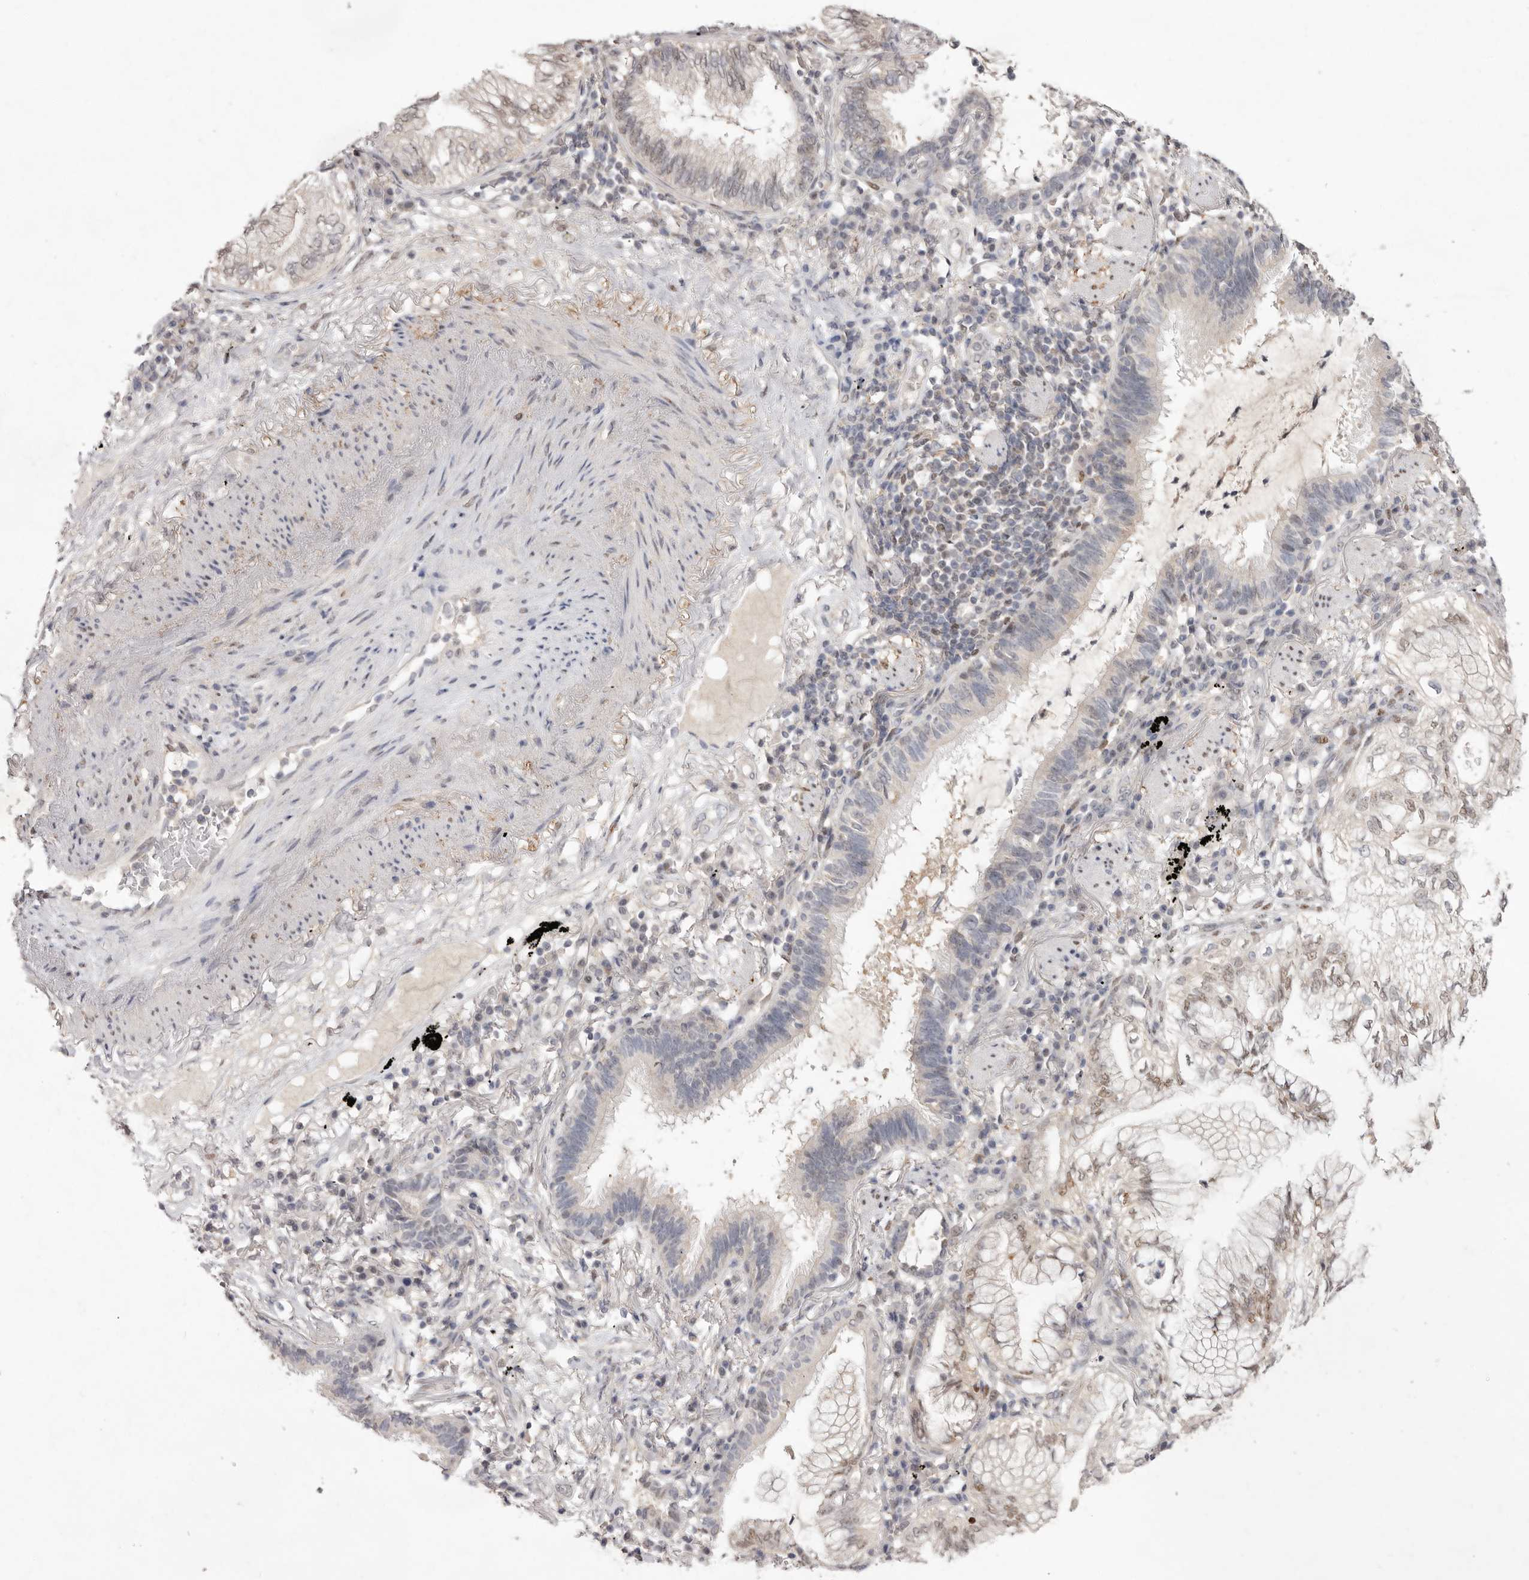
{"staining": {"intensity": "weak", "quantity": "25%-75%", "location": "nuclear"}, "tissue": "lung cancer", "cell_type": "Tumor cells", "image_type": "cancer", "snomed": [{"axis": "morphology", "description": "Adenocarcinoma, NOS"}, {"axis": "topography", "description": "Lung"}], "caption": "Adenocarcinoma (lung) tissue reveals weak nuclear staining in approximately 25%-75% of tumor cells, visualized by immunohistochemistry.", "gene": "TADA1", "patient": {"sex": "female", "age": 70}}